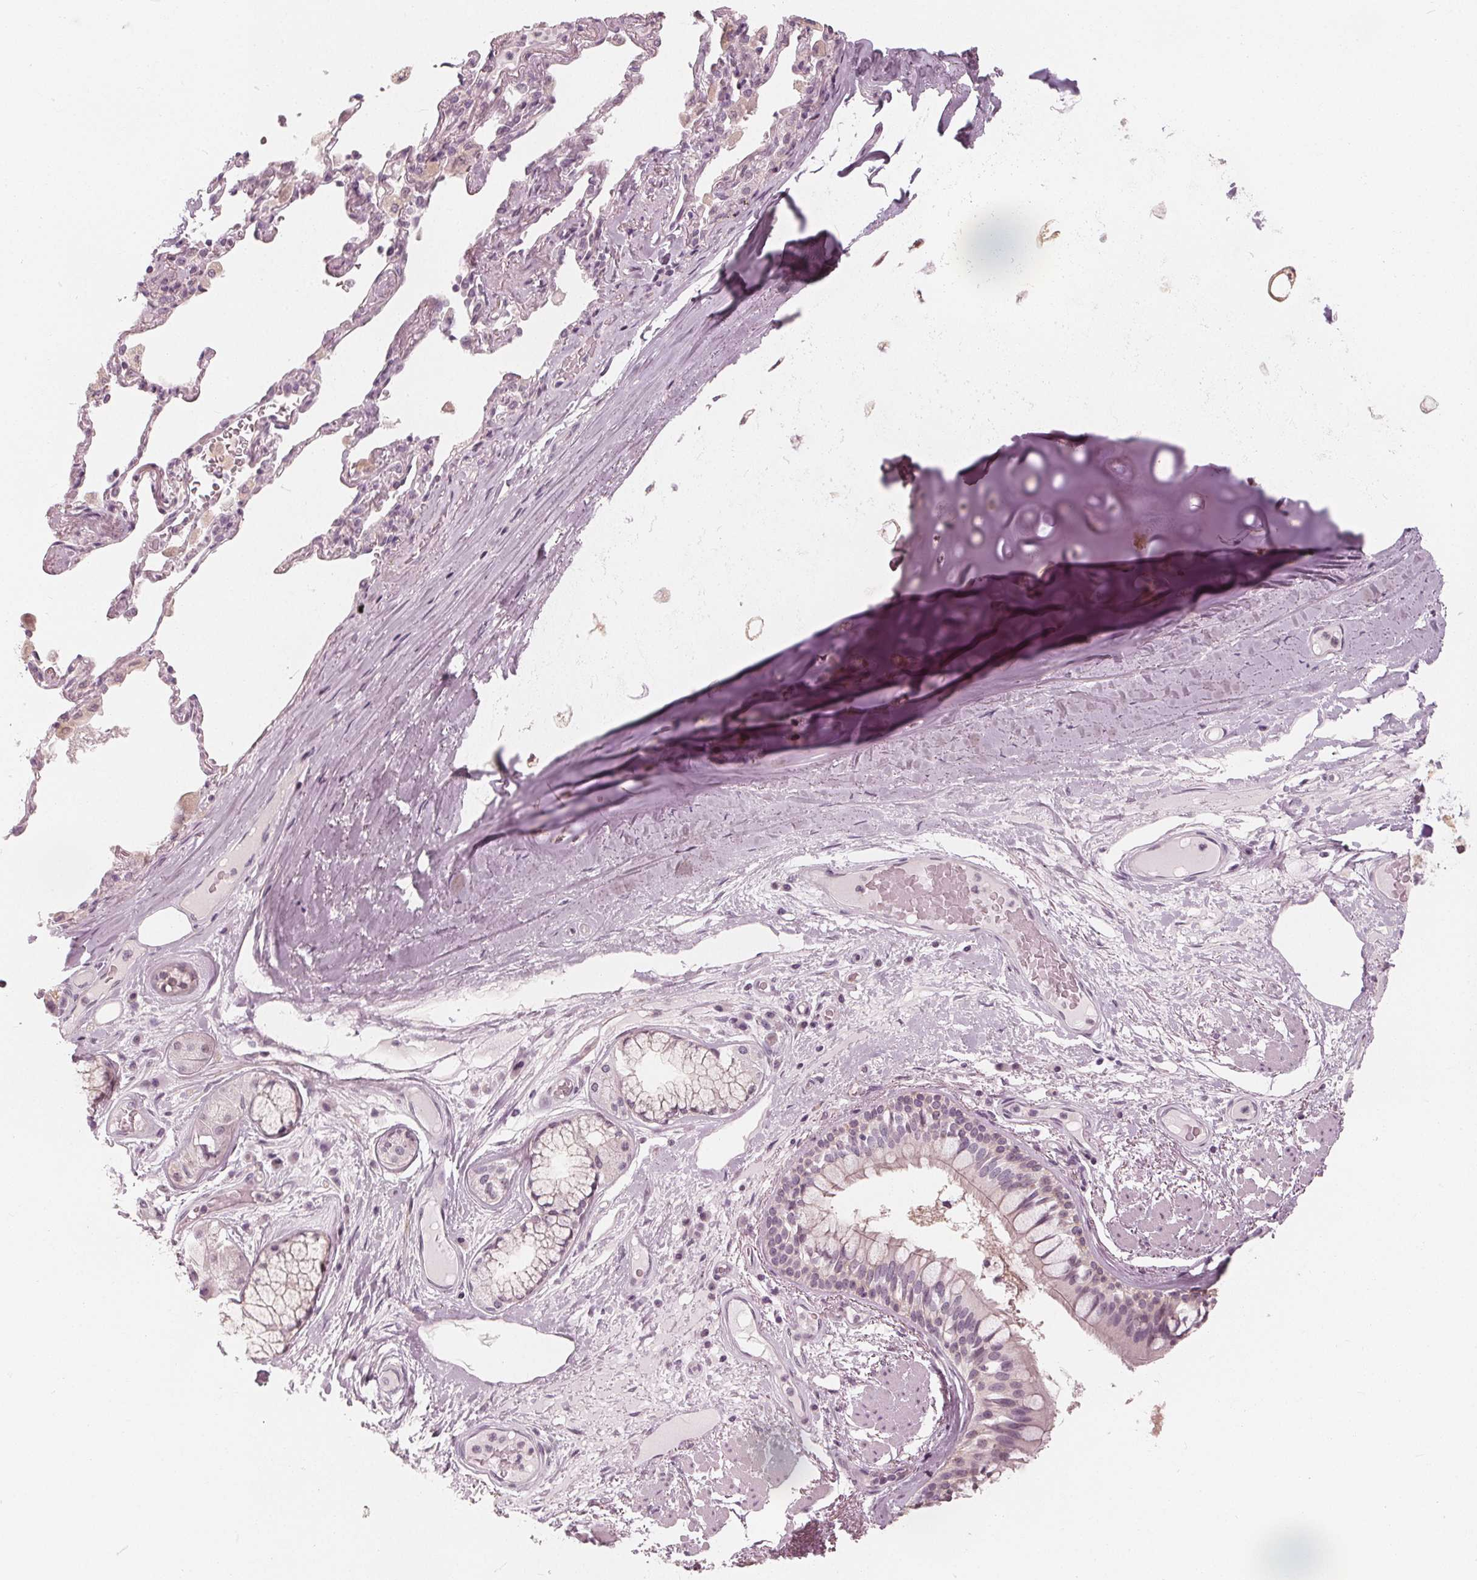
{"staining": {"intensity": "negative", "quantity": "none", "location": "none"}, "tissue": "adipose tissue", "cell_type": "Adipocytes", "image_type": "normal", "snomed": [{"axis": "morphology", "description": "Normal tissue, NOS"}, {"axis": "topography", "description": "Cartilage tissue"}, {"axis": "topography", "description": "Bronchus"}], "caption": "A high-resolution histopathology image shows immunohistochemistry (IHC) staining of normal adipose tissue, which reveals no significant staining in adipocytes. (DAB (3,3'-diaminobenzidine) immunohistochemistry (IHC) with hematoxylin counter stain).", "gene": "SAT2", "patient": {"sex": "male", "age": 64}}